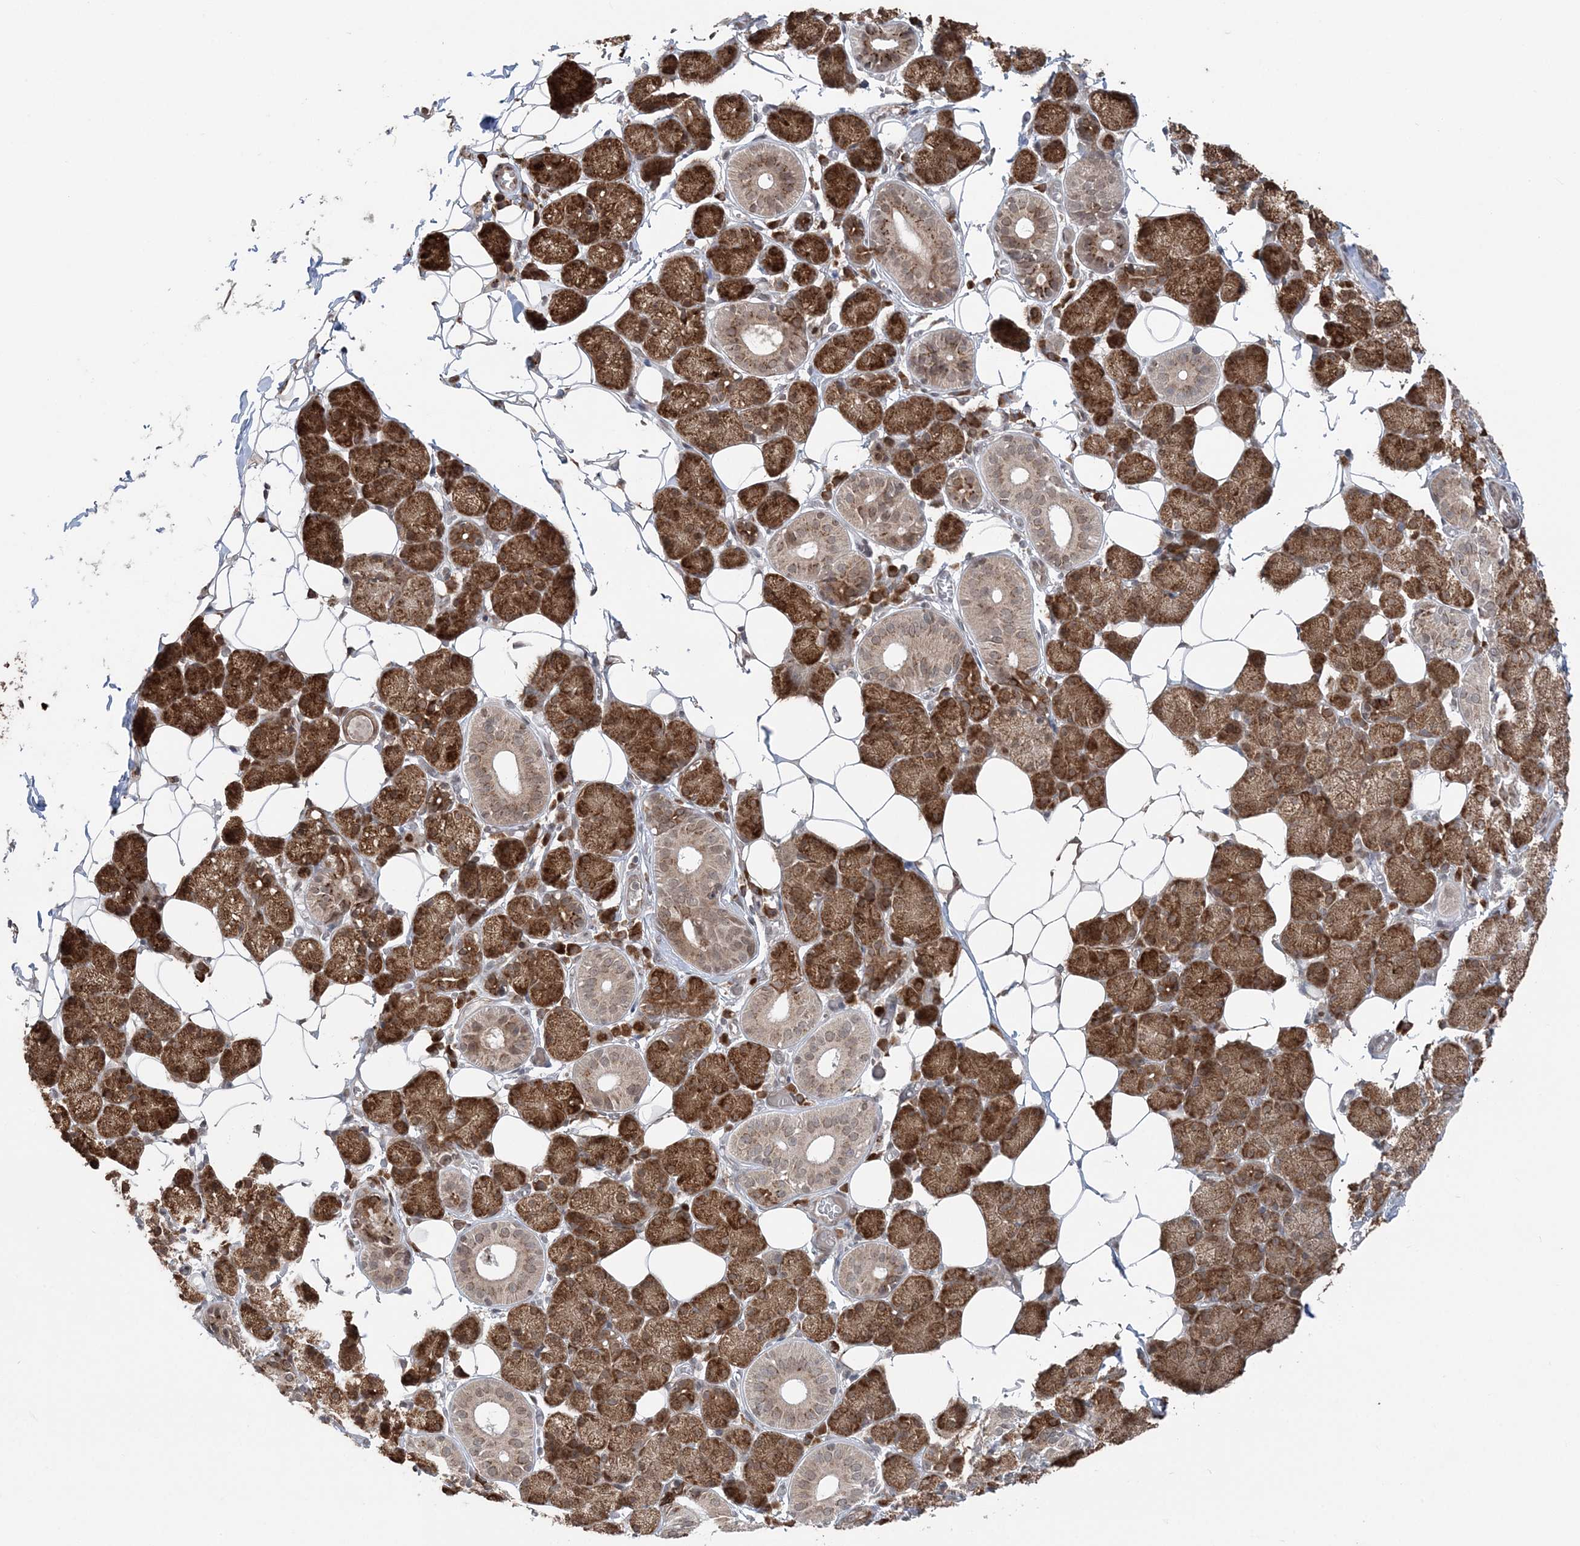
{"staining": {"intensity": "strong", "quantity": ">75%", "location": "cytoplasmic/membranous"}, "tissue": "salivary gland", "cell_type": "Glandular cells", "image_type": "normal", "snomed": [{"axis": "morphology", "description": "Normal tissue, NOS"}, {"axis": "topography", "description": "Salivary gland"}], "caption": "Immunohistochemical staining of normal salivary gland reveals strong cytoplasmic/membranous protein positivity in about >75% of glandular cells.", "gene": "TMED10", "patient": {"sex": "female", "age": 33}}